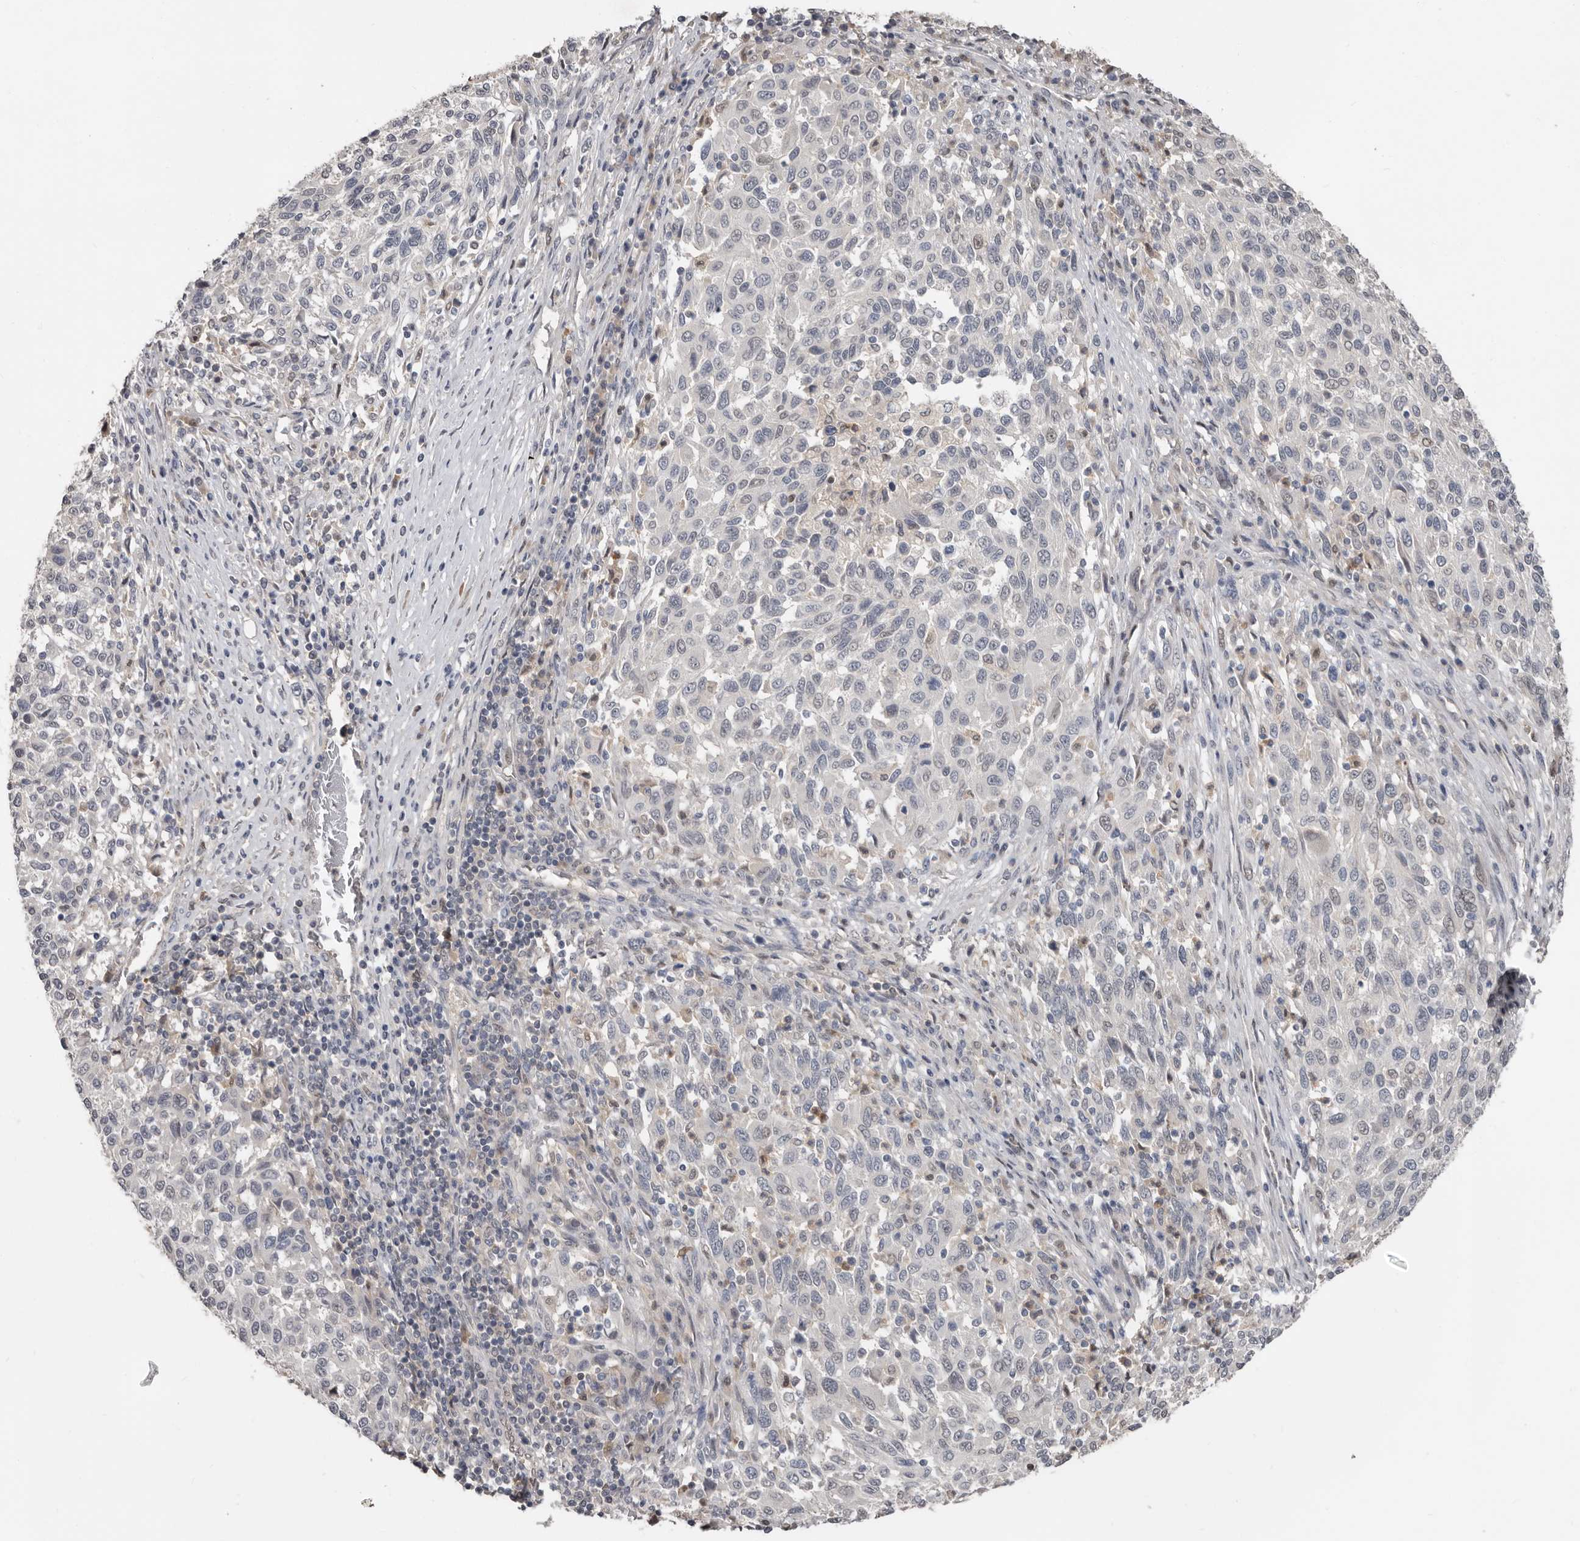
{"staining": {"intensity": "negative", "quantity": "none", "location": "none"}, "tissue": "melanoma", "cell_type": "Tumor cells", "image_type": "cancer", "snomed": [{"axis": "morphology", "description": "Malignant melanoma, Metastatic site"}, {"axis": "topography", "description": "Lymph node"}], "caption": "A high-resolution photomicrograph shows IHC staining of malignant melanoma (metastatic site), which demonstrates no significant staining in tumor cells. (DAB (3,3'-diaminobenzidine) immunohistochemistry with hematoxylin counter stain).", "gene": "RBKS", "patient": {"sex": "male", "age": 61}}